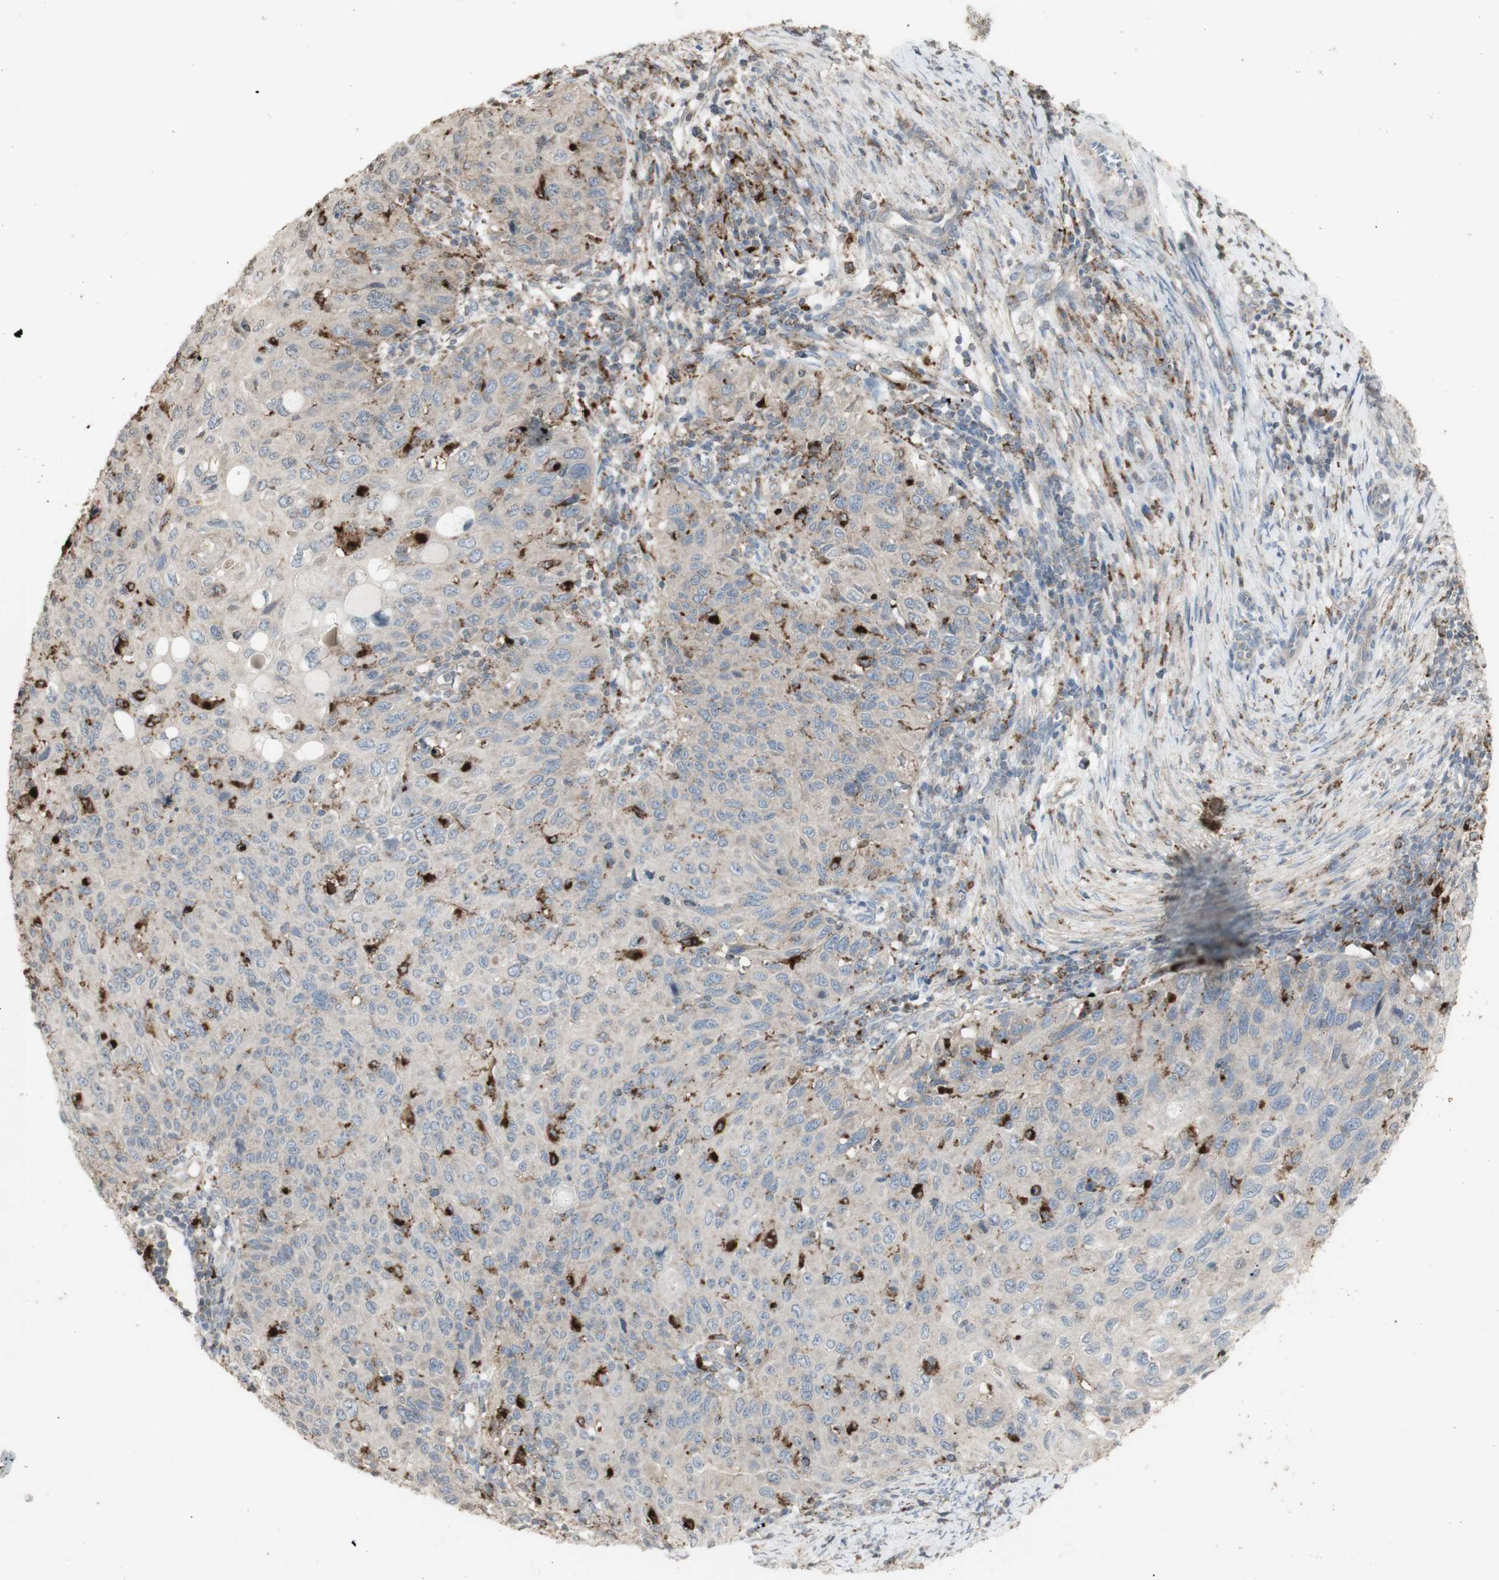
{"staining": {"intensity": "moderate", "quantity": ">75%", "location": "cytoplasmic/membranous"}, "tissue": "cervical cancer", "cell_type": "Tumor cells", "image_type": "cancer", "snomed": [{"axis": "morphology", "description": "Squamous cell carcinoma, NOS"}, {"axis": "topography", "description": "Cervix"}], "caption": "The immunohistochemical stain labels moderate cytoplasmic/membranous staining in tumor cells of cervical cancer (squamous cell carcinoma) tissue.", "gene": "ATP6V1E1", "patient": {"sex": "female", "age": 70}}